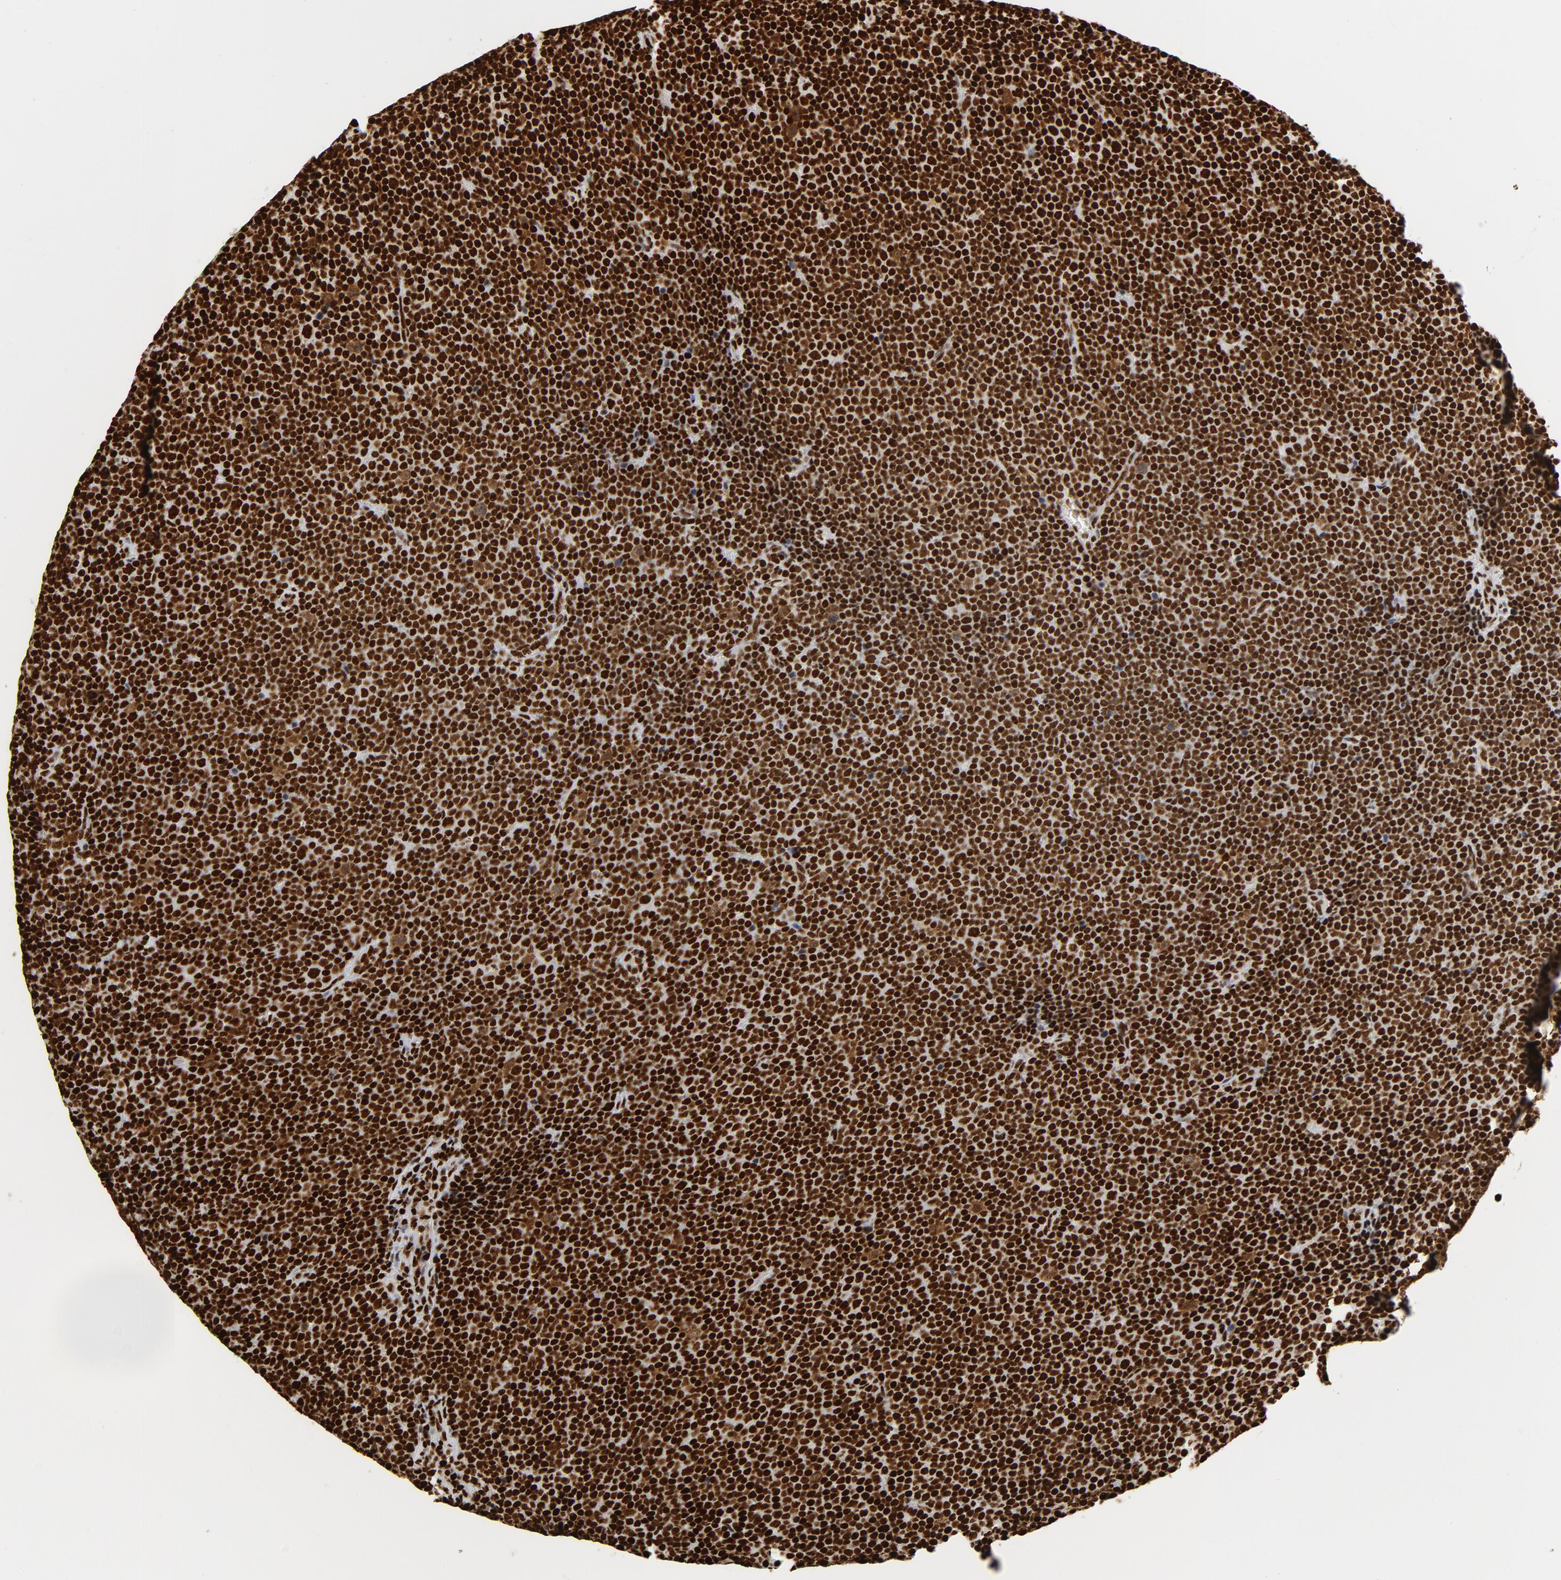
{"staining": {"intensity": "strong", "quantity": ">75%", "location": "nuclear"}, "tissue": "lymphoma", "cell_type": "Tumor cells", "image_type": "cancer", "snomed": [{"axis": "morphology", "description": "Malignant lymphoma, non-Hodgkin's type, Low grade"}, {"axis": "topography", "description": "Lymph node"}], "caption": "This is a photomicrograph of immunohistochemistry (IHC) staining of lymphoma, which shows strong positivity in the nuclear of tumor cells.", "gene": "XRCC6", "patient": {"sex": "female", "age": 67}}